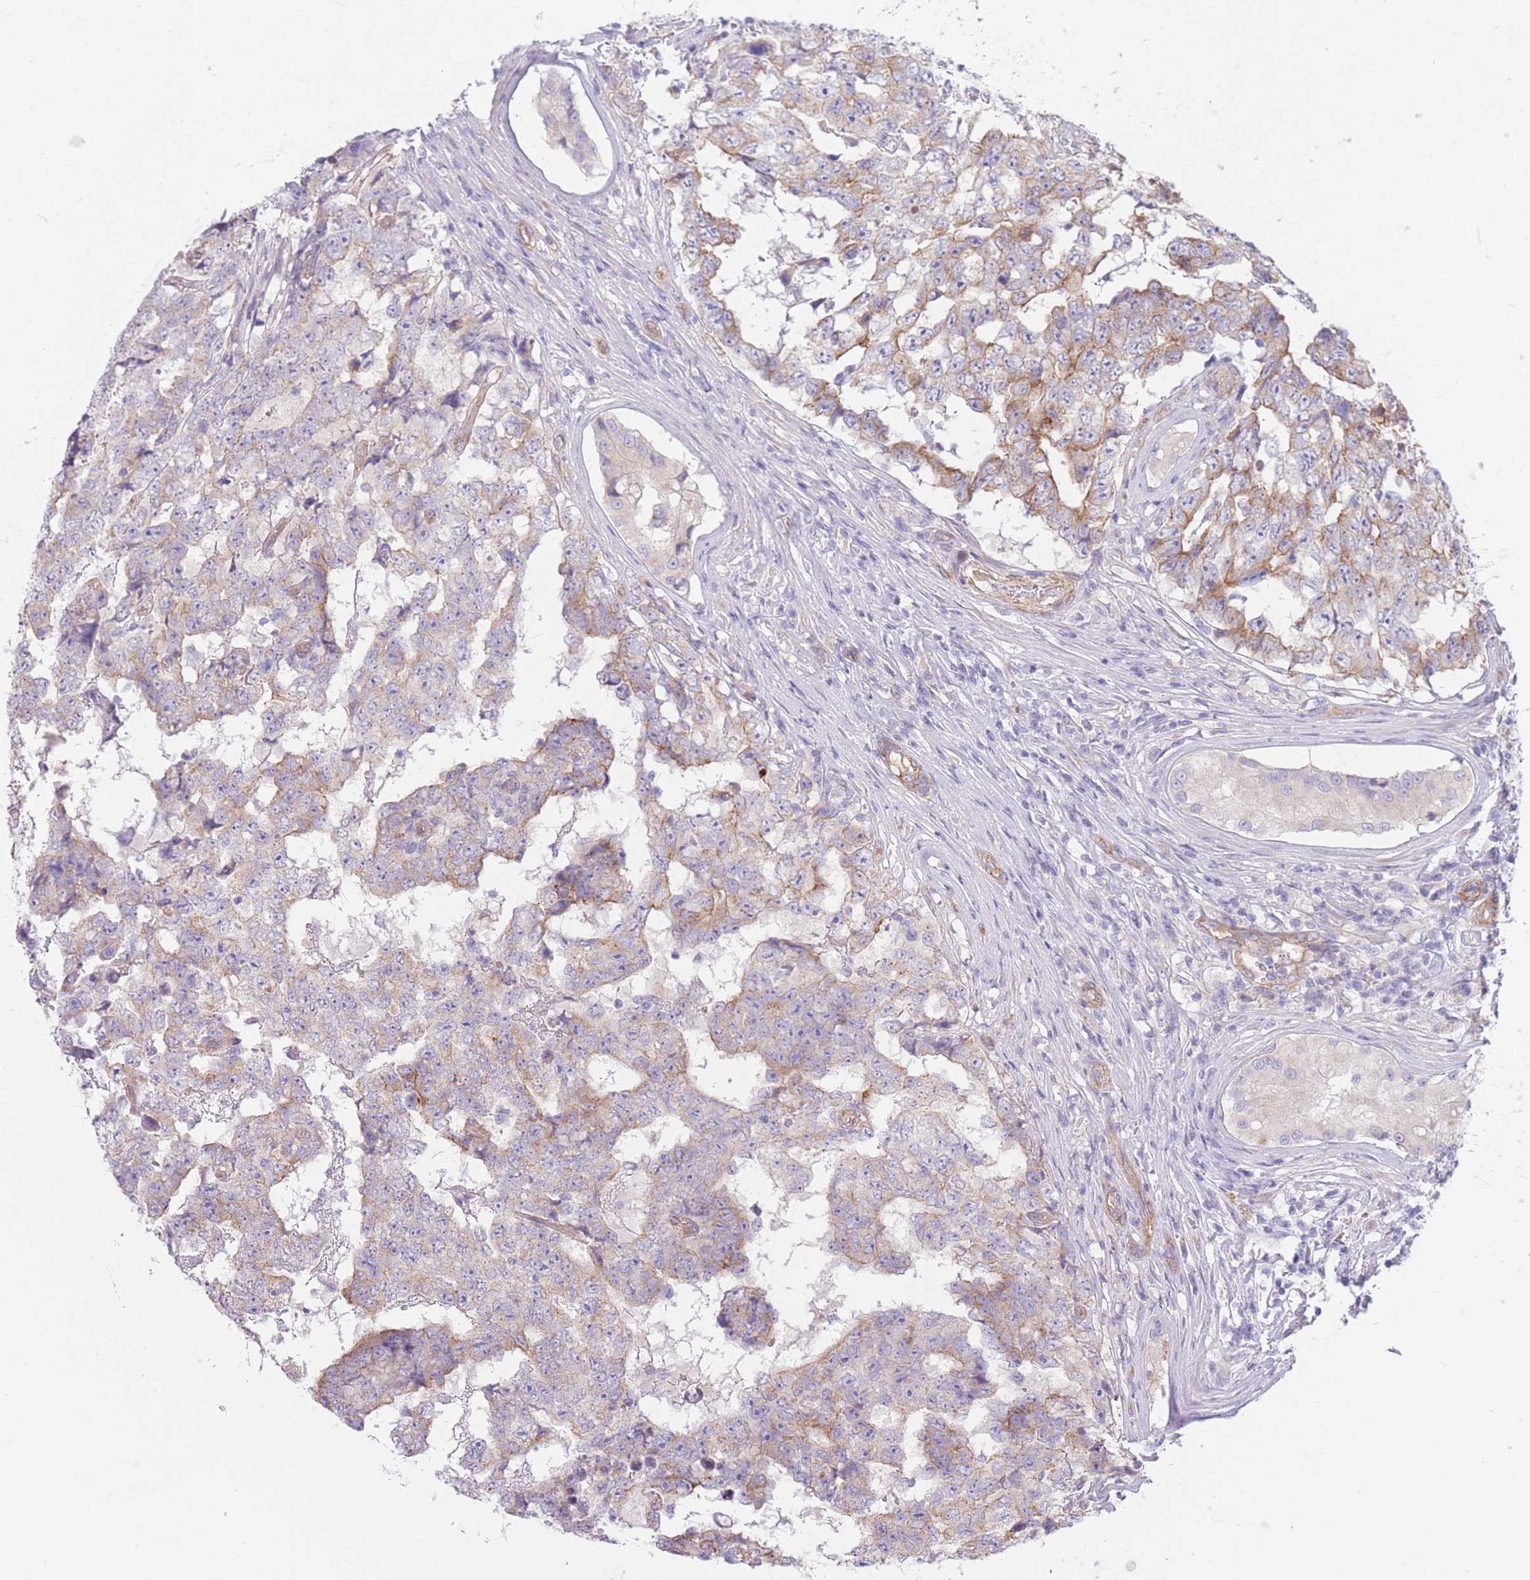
{"staining": {"intensity": "moderate", "quantity": "<25%", "location": "cytoplasmic/membranous"}, "tissue": "testis cancer", "cell_type": "Tumor cells", "image_type": "cancer", "snomed": [{"axis": "morphology", "description": "Carcinoma, Embryonal, NOS"}, {"axis": "topography", "description": "Testis"}], "caption": "Moderate cytoplasmic/membranous expression is present in about <25% of tumor cells in testis embryonal carcinoma.", "gene": "SERPINB3", "patient": {"sex": "male", "age": 25}}